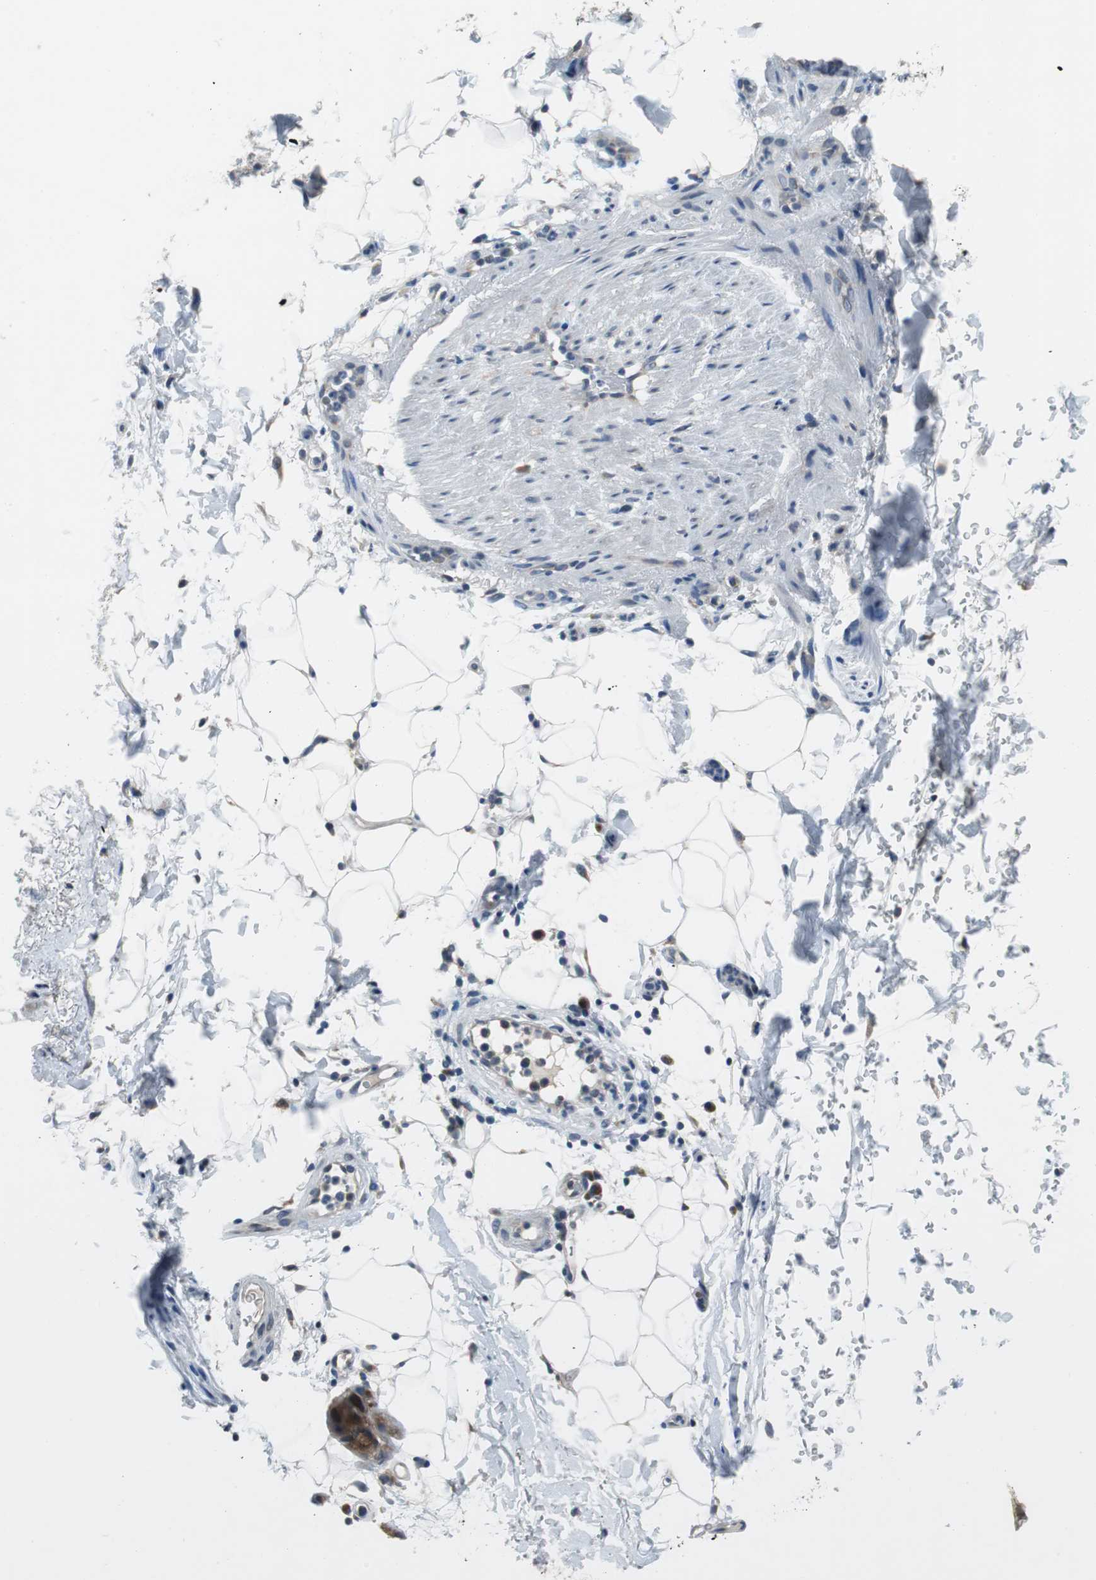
{"staining": {"intensity": "weak", "quantity": "25%-75%", "location": "cytoplasmic/membranous"}, "tissue": "adipose tissue", "cell_type": "Adipocytes", "image_type": "normal", "snomed": [{"axis": "morphology", "description": "Normal tissue, NOS"}, {"axis": "topography", "description": "Cartilage tissue"}, {"axis": "topography", "description": "Bronchus"}], "caption": "The immunohistochemical stain shows weak cytoplasmic/membranous expression in adipocytes of benign adipose tissue. The staining is performed using DAB brown chromogen to label protein expression. The nuclei are counter-stained blue using hematoxylin.", "gene": "PLAA", "patient": {"sex": "female", "age": 73}}